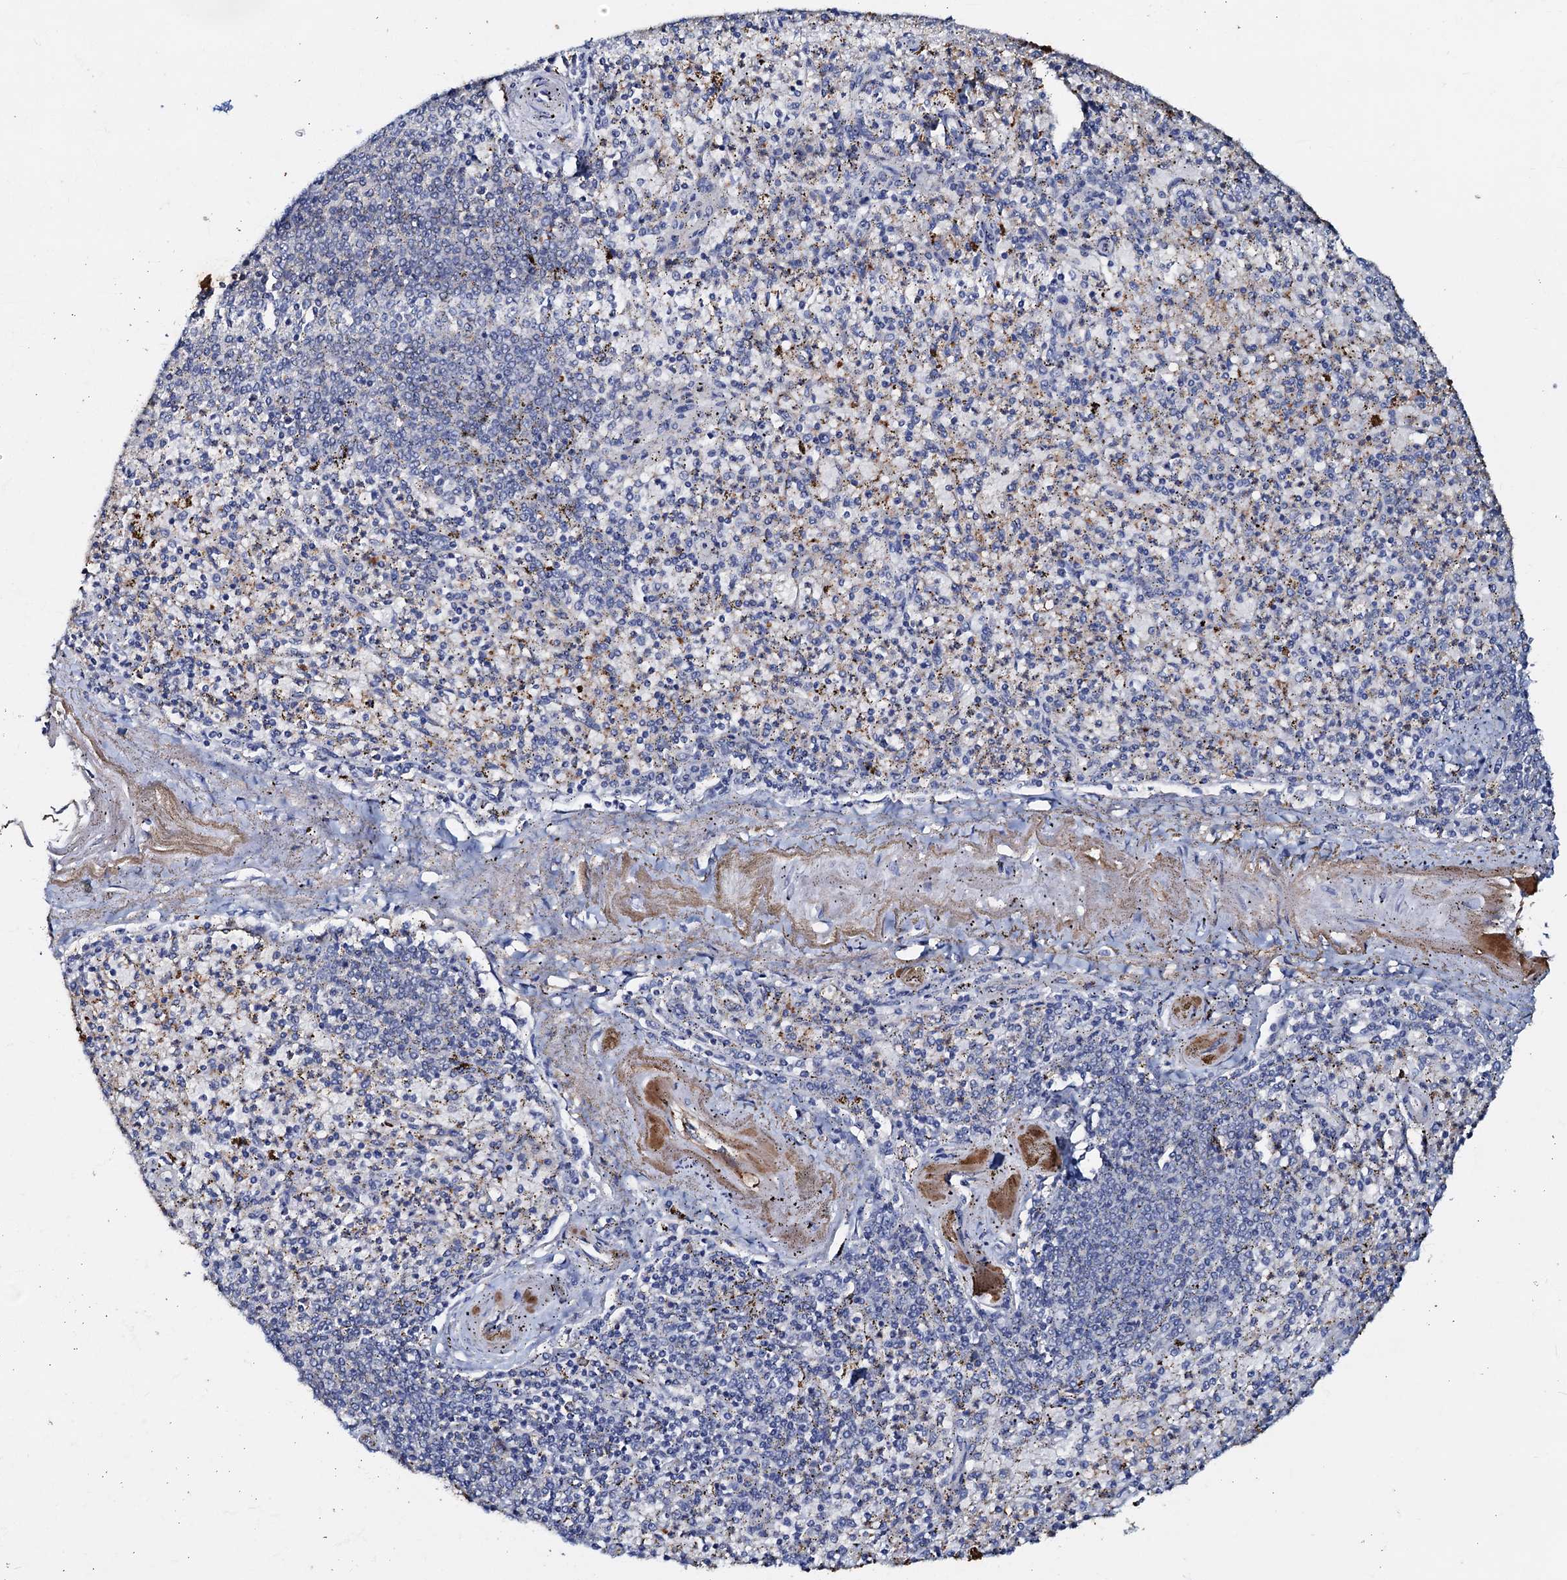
{"staining": {"intensity": "negative", "quantity": "none", "location": "none"}, "tissue": "spleen", "cell_type": "Cells in red pulp", "image_type": "normal", "snomed": [{"axis": "morphology", "description": "Normal tissue, NOS"}, {"axis": "topography", "description": "Spleen"}], "caption": "Benign spleen was stained to show a protein in brown. There is no significant expression in cells in red pulp.", "gene": "MANSC4", "patient": {"sex": "male", "age": 72}}